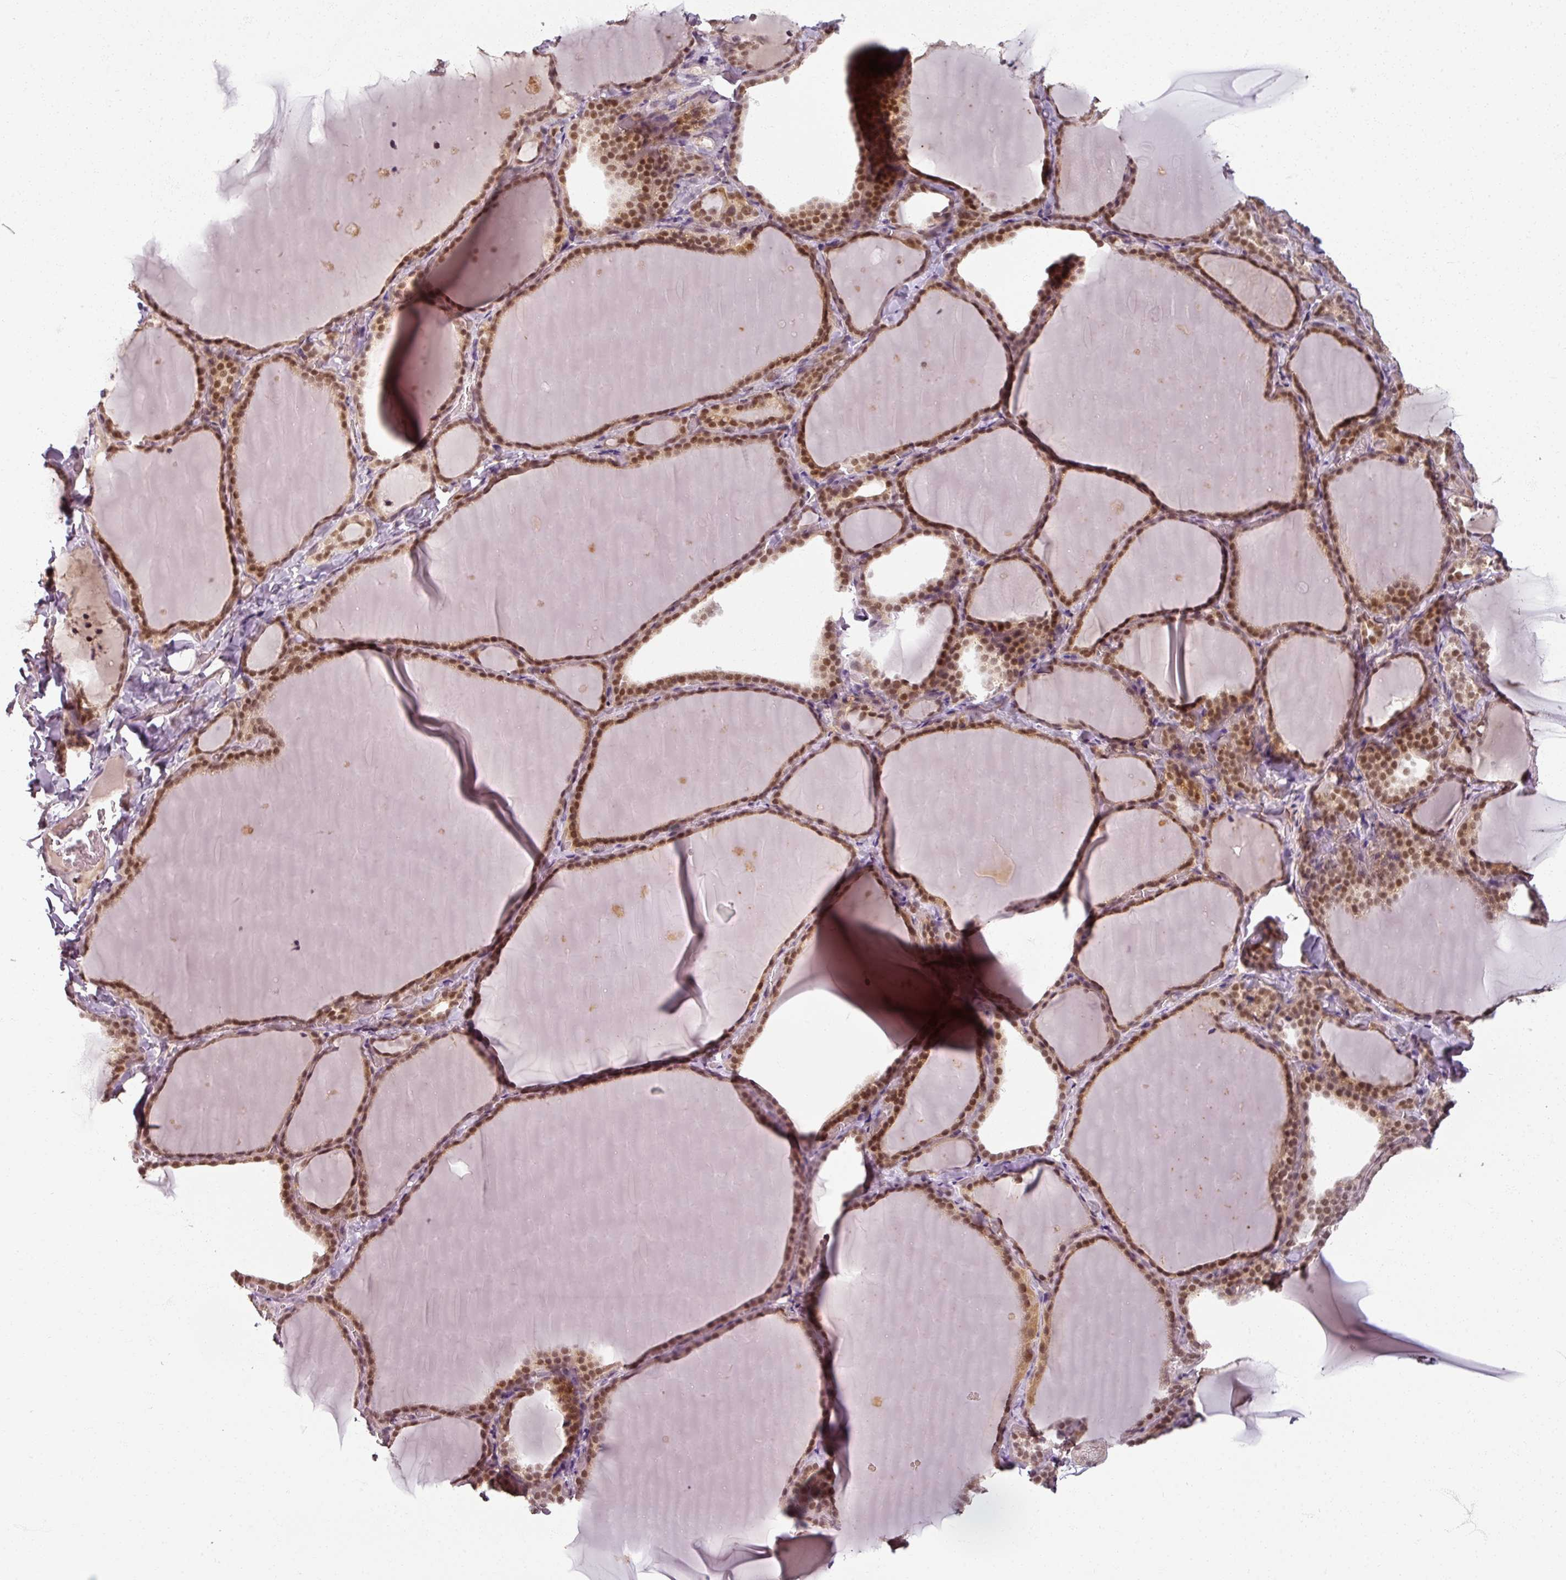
{"staining": {"intensity": "moderate", "quantity": ">75%", "location": "nuclear"}, "tissue": "thyroid gland", "cell_type": "Glandular cells", "image_type": "normal", "snomed": [{"axis": "morphology", "description": "Normal tissue, NOS"}, {"axis": "topography", "description": "Thyroid gland"}], "caption": "An image of human thyroid gland stained for a protein demonstrates moderate nuclear brown staining in glandular cells. (Brightfield microscopy of DAB IHC at high magnification).", "gene": "POLR2G", "patient": {"sex": "female", "age": 22}}